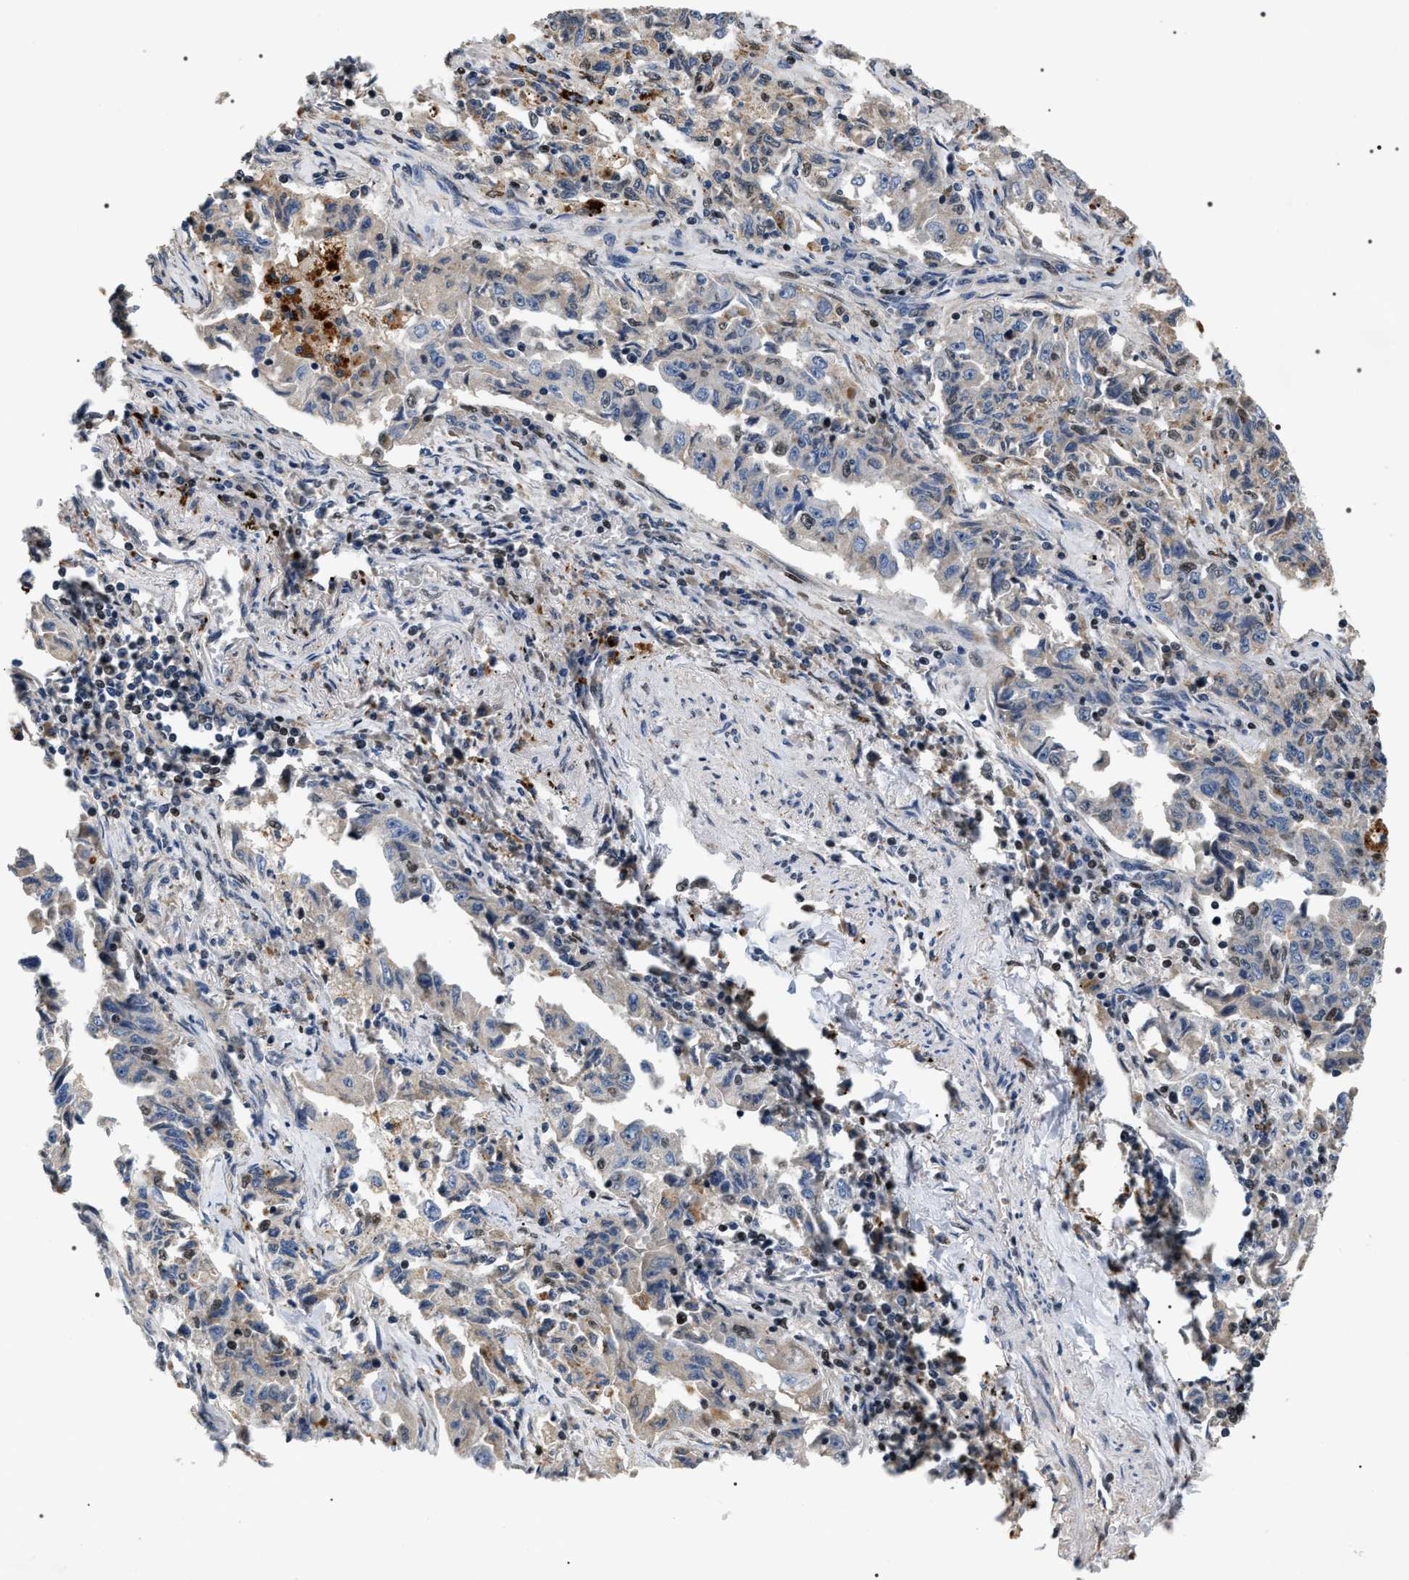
{"staining": {"intensity": "weak", "quantity": "<25%", "location": "cytoplasmic/membranous"}, "tissue": "lung cancer", "cell_type": "Tumor cells", "image_type": "cancer", "snomed": [{"axis": "morphology", "description": "Adenocarcinoma, NOS"}, {"axis": "topography", "description": "Lung"}], "caption": "Human lung cancer (adenocarcinoma) stained for a protein using immunohistochemistry exhibits no staining in tumor cells.", "gene": "C7orf25", "patient": {"sex": "female", "age": 51}}